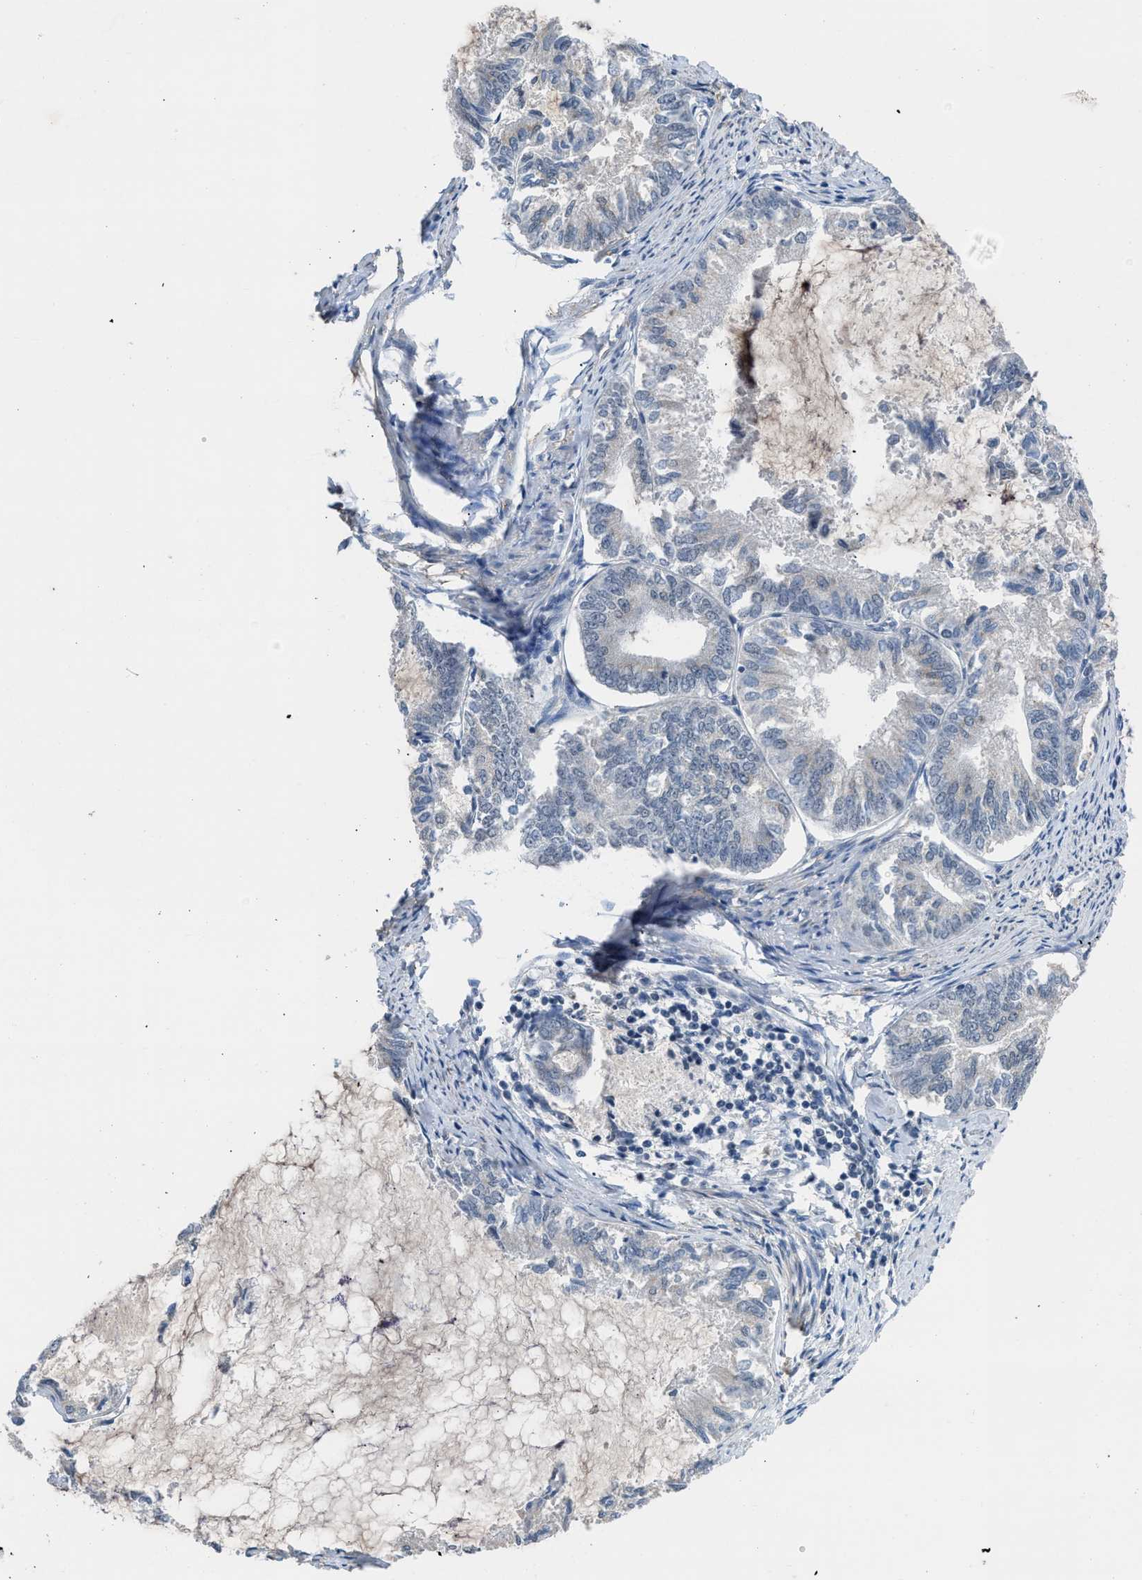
{"staining": {"intensity": "negative", "quantity": "none", "location": "none"}, "tissue": "endometrial cancer", "cell_type": "Tumor cells", "image_type": "cancer", "snomed": [{"axis": "morphology", "description": "Adenocarcinoma, NOS"}, {"axis": "topography", "description": "Endometrium"}], "caption": "A photomicrograph of adenocarcinoma (endometrial) stained for a protein shows no brown staining in tumor cells.", "gene": "TERF2IP", "patient": {"sex": "female", "age": 86}}